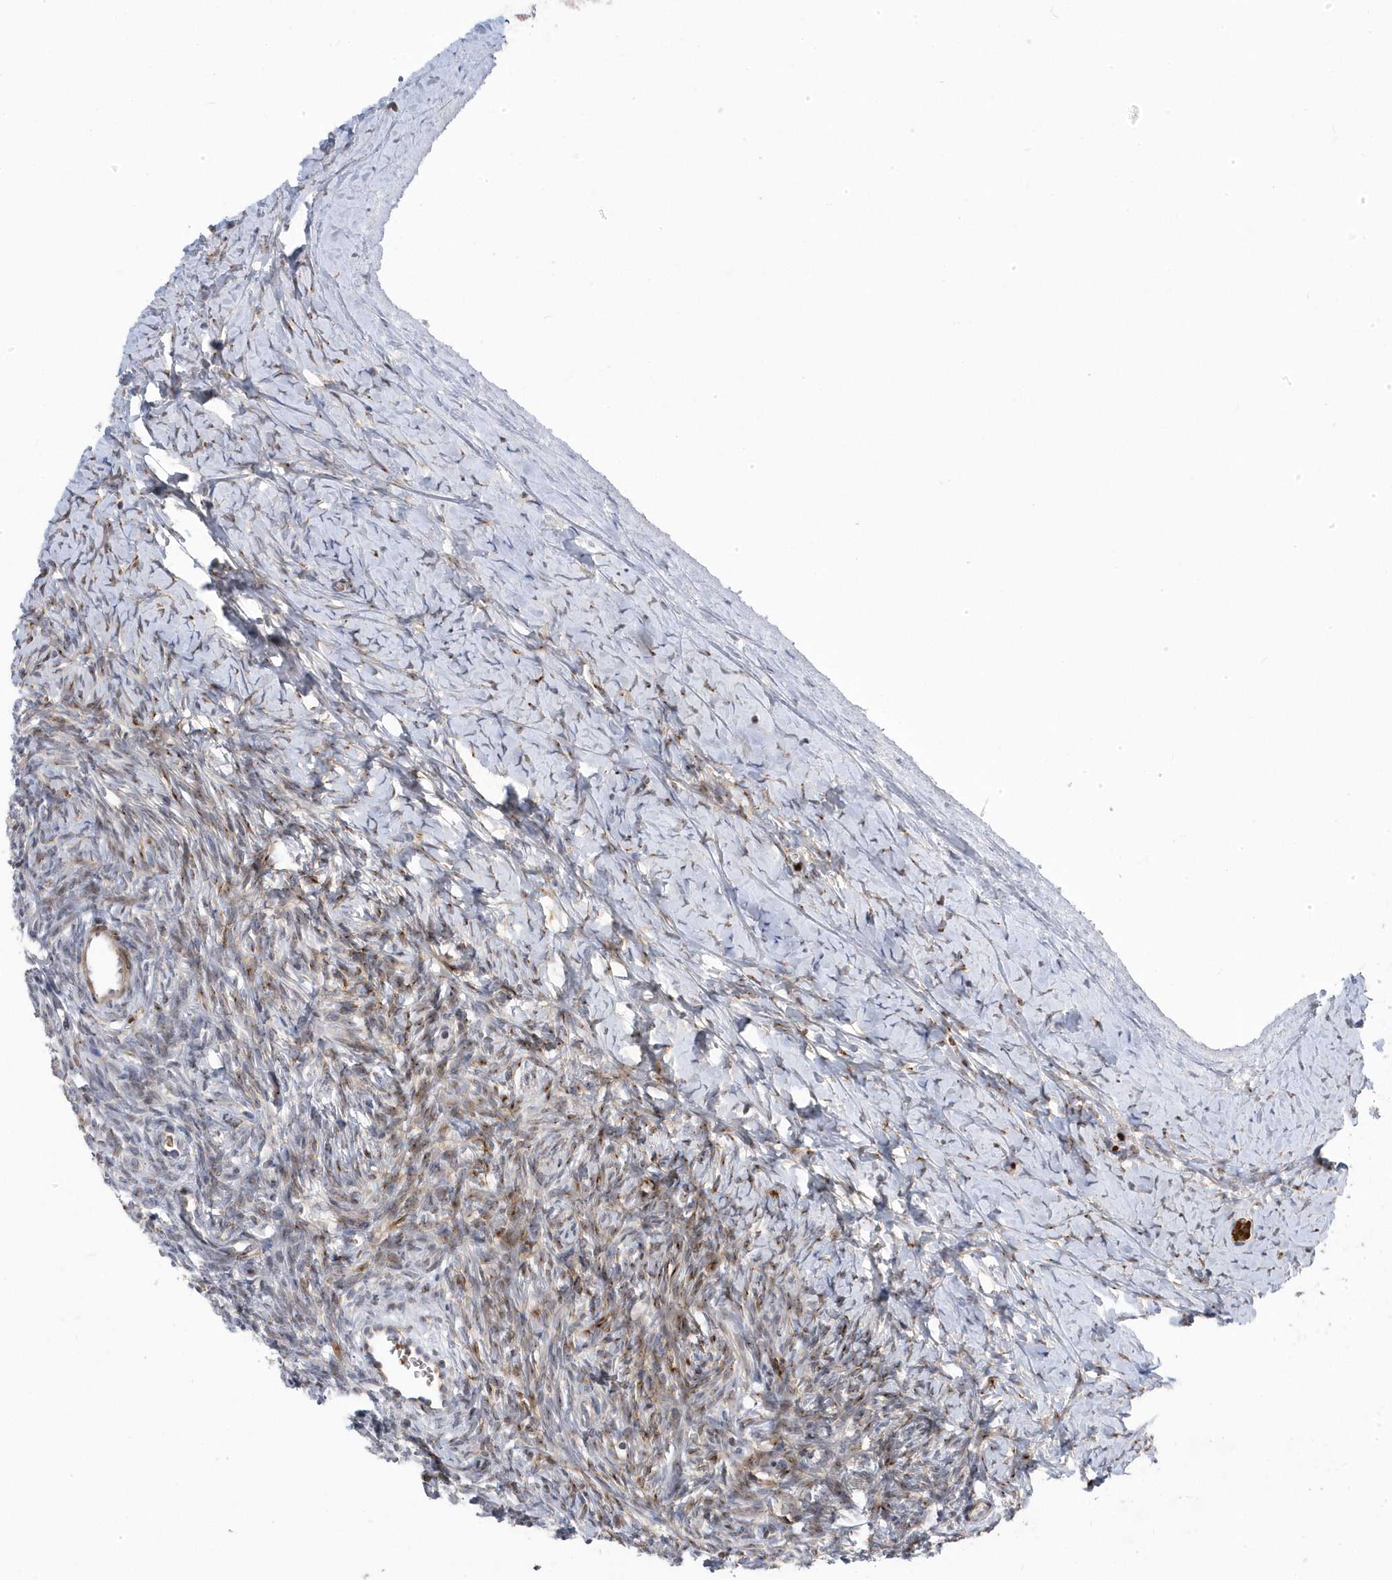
{"staining": {"intensity": "weak", "quantity": "25%-75%", "location": "cytoplasmic/membranous,nuclear"}, "tissue": "ovary", "cell_type": "Ovarian stroma cells", "image_type": "normal", "snomed": [{"axis": "morphology", "description": "Normal tissue, NOS"}, {"axis": "morphology", "description": "Developmental malformation"}, {"axis": "topography", "description": "Ovary"}], "caption": "This histopathology image exhibits IHC staining of unremarkable ovary, with low weak cytoplasmic/membranous,nuclear staining in about 25%-75% of ovarian stroma cells.", "gene": "MAP7D3", "patient": {"sex": "female", "age": 39}}